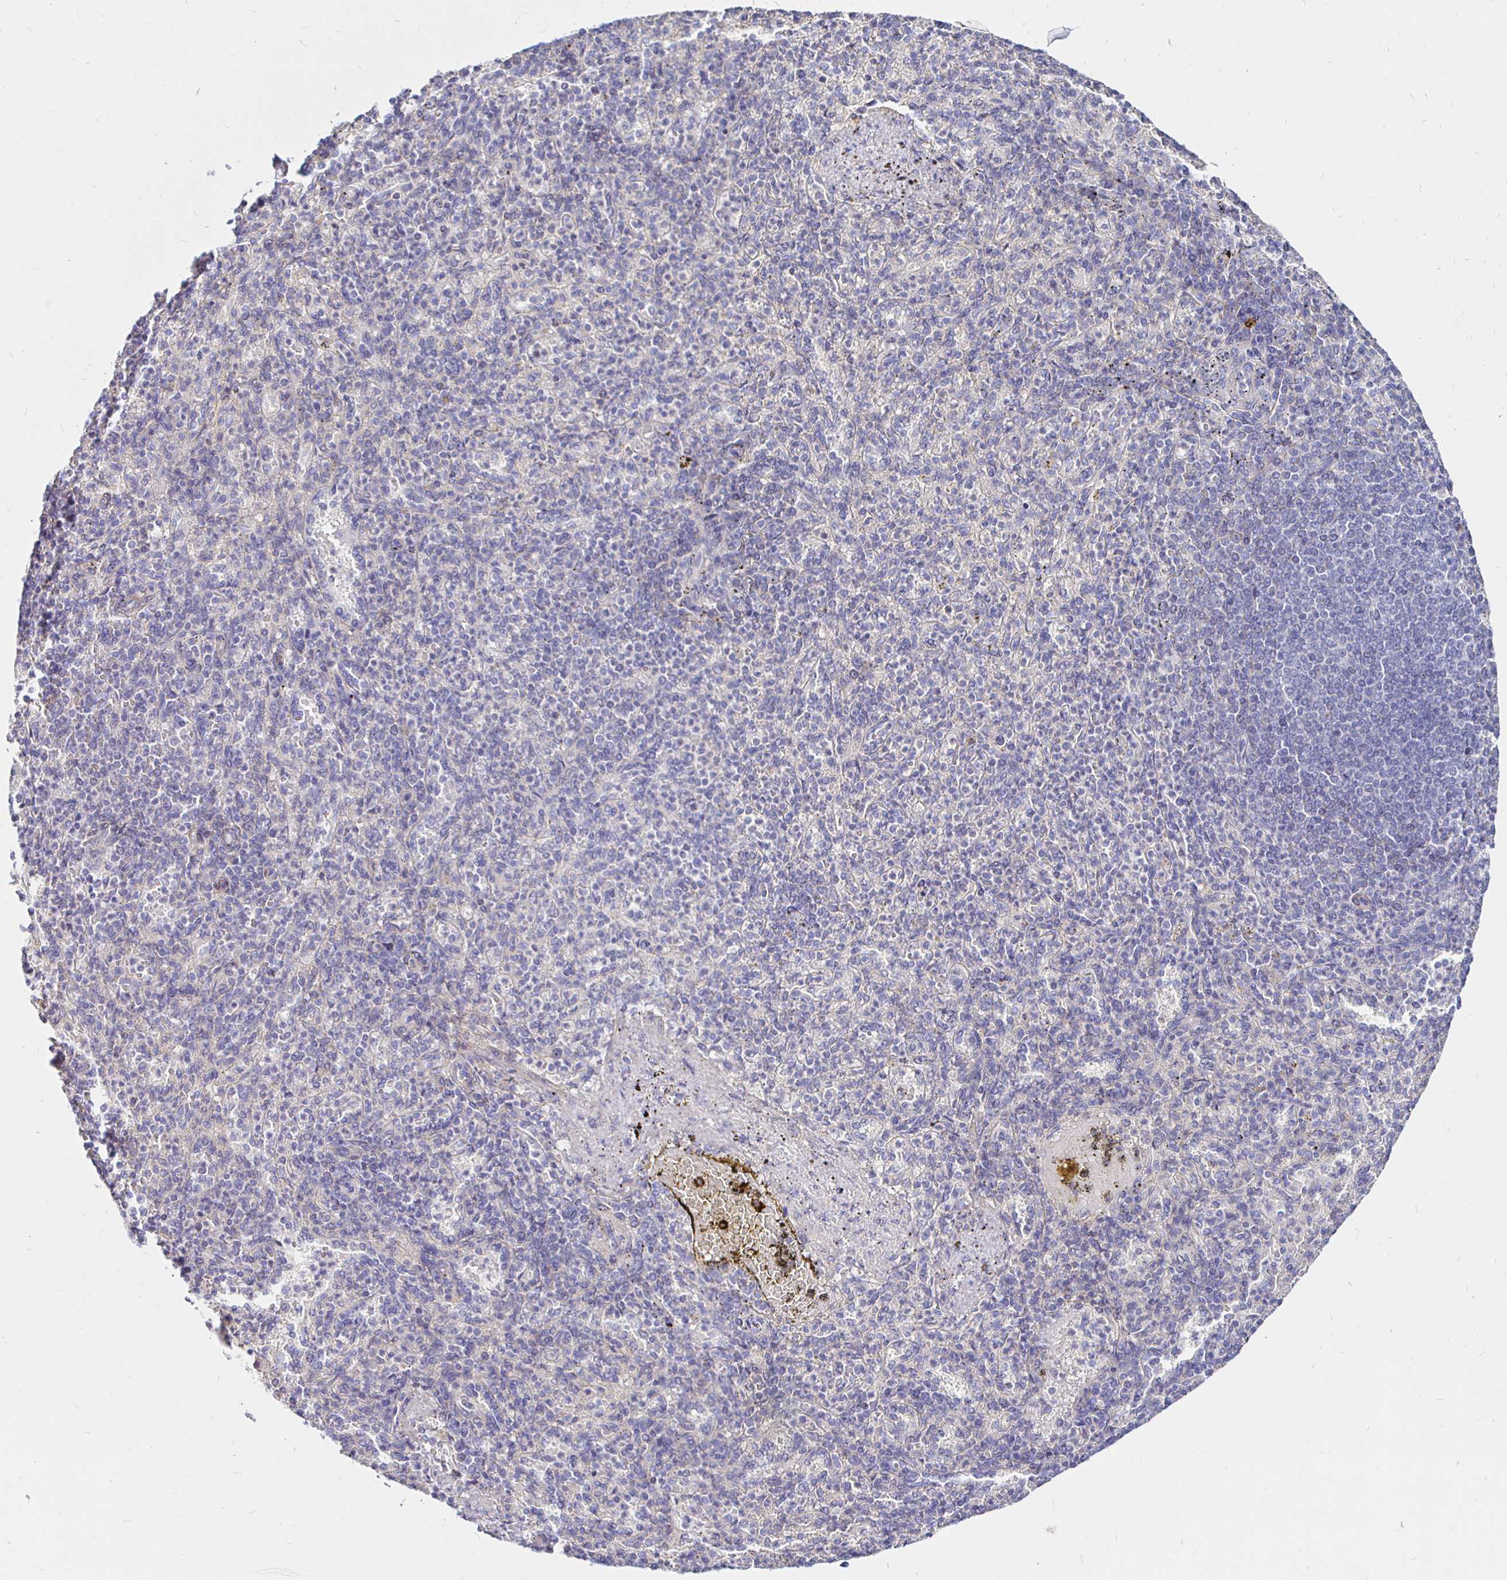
{"staining": {"intensity": "weak", "quantity": "<25%", "location": "cytoplasmic/membranous"}, "tissue": "spleen", "cell_type": "Cells in red pulp", "image_type": "normal", "snomed": [{"axis": "morphology", "description": "Normal tissue, NOS"}, {"axis": "topography", "description": "Spleen"}], "caption": "IHC of unremarkable human spleen reveals no expression in cells in red pulp.", "gene": "PALM2AKAP2", "patient": {"sex": "female", "age": 74}}